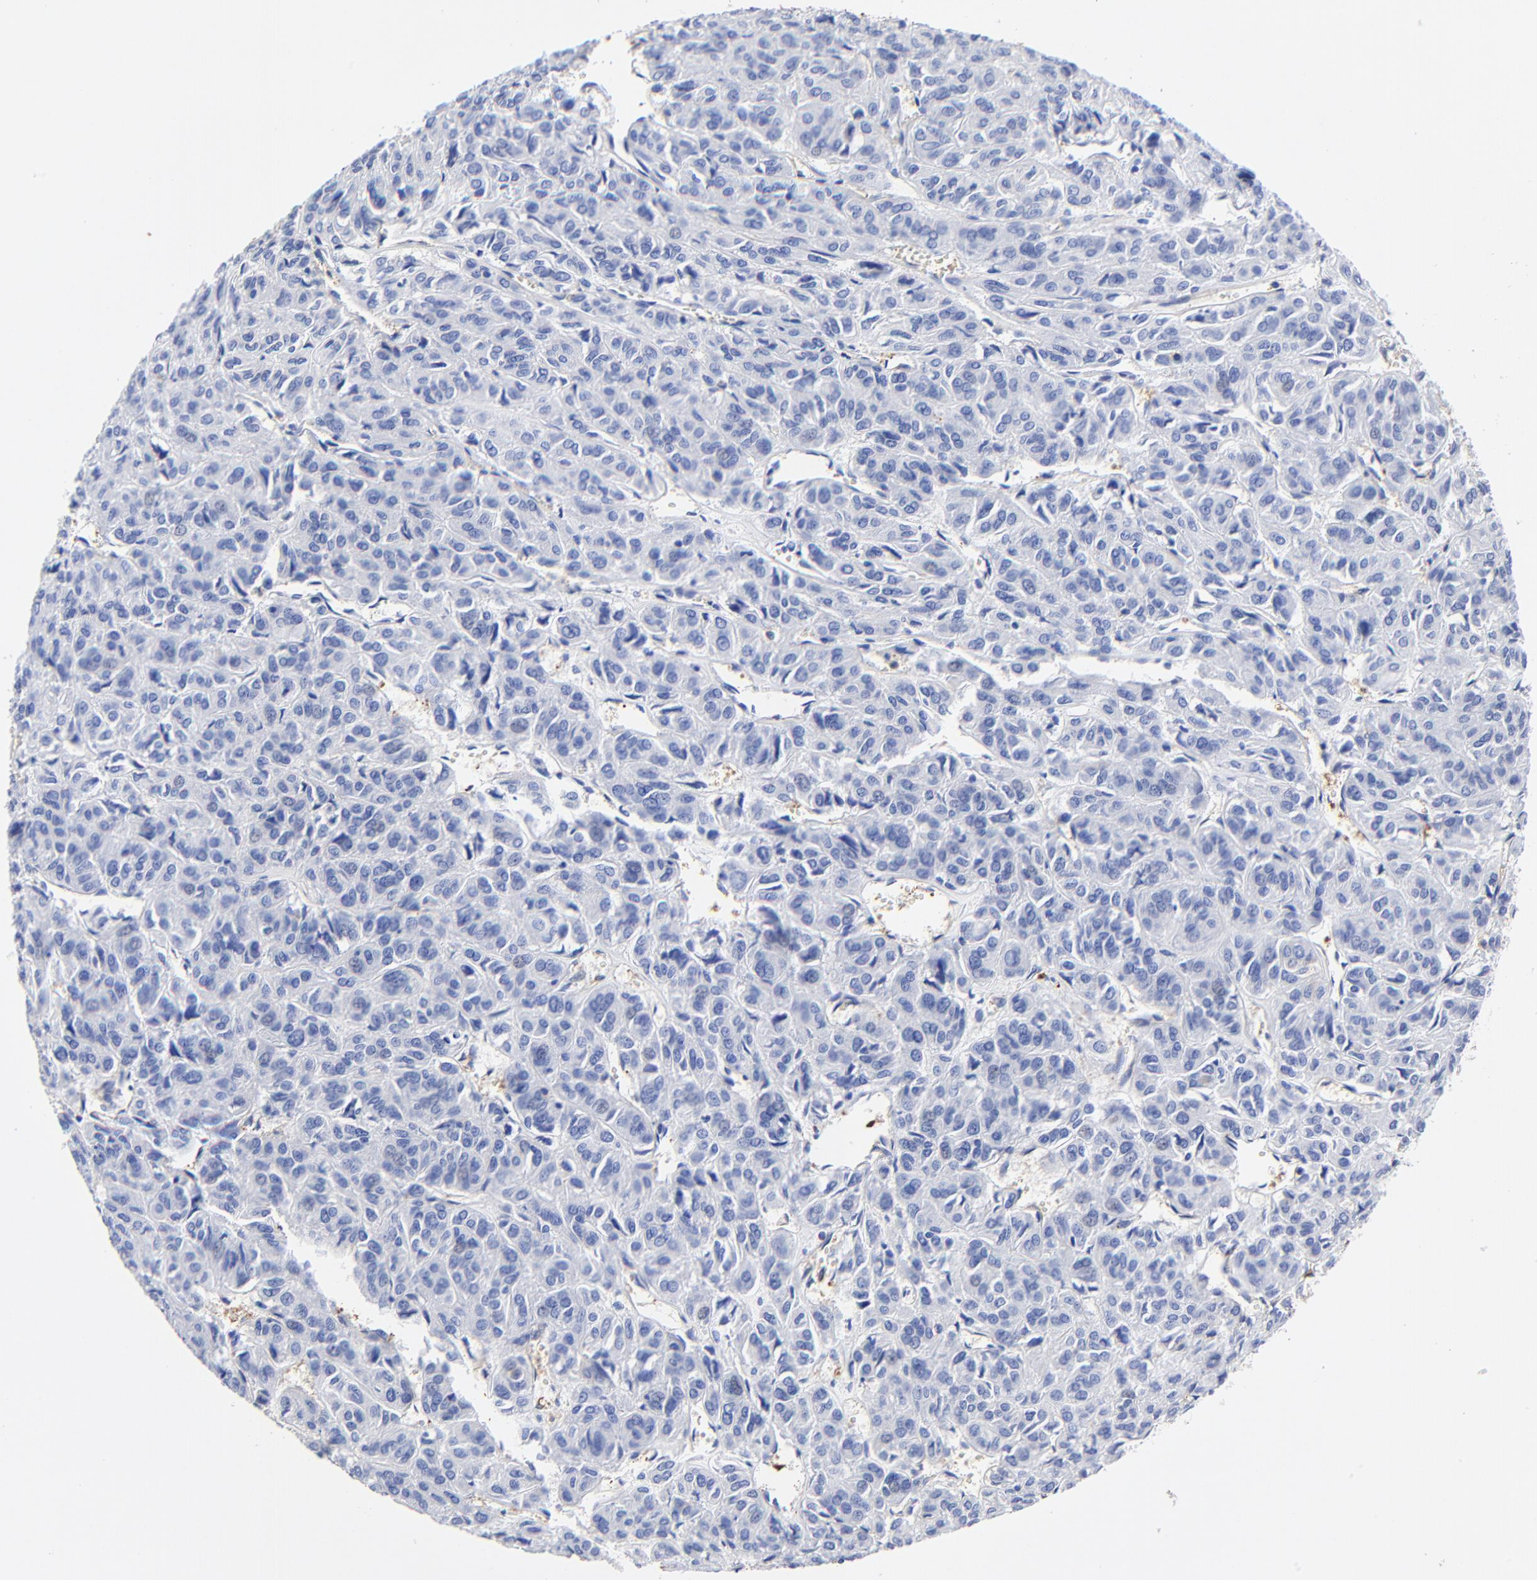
{"staining": {"intensity": "negative", "quantity": "none", "location": "none"}, "tissue": "thyroid cancer", "cell_type": "Tumor cells", "image_type": "cancer", "snomed": [{"axis": "morphology", "description": "Follicular adenoma carcinoma, NOS"}, {"axis": "topography", "description": "Thyroid gland"}], "caption": "IHC photomicrograph of human thyroid follicular adenoma carcinoma stained for a protein (brown), which exhibits no positivity in tumor cells. Brightfield microscopy of immunohistochemistry (IHC) stained with DAB (3,3'-diaminobenzidine) (brown) and hematoxylin (blue), captured at high magnification.", "gene": "TAGLN2", "patient": {"sex": "female", "age": 71}}